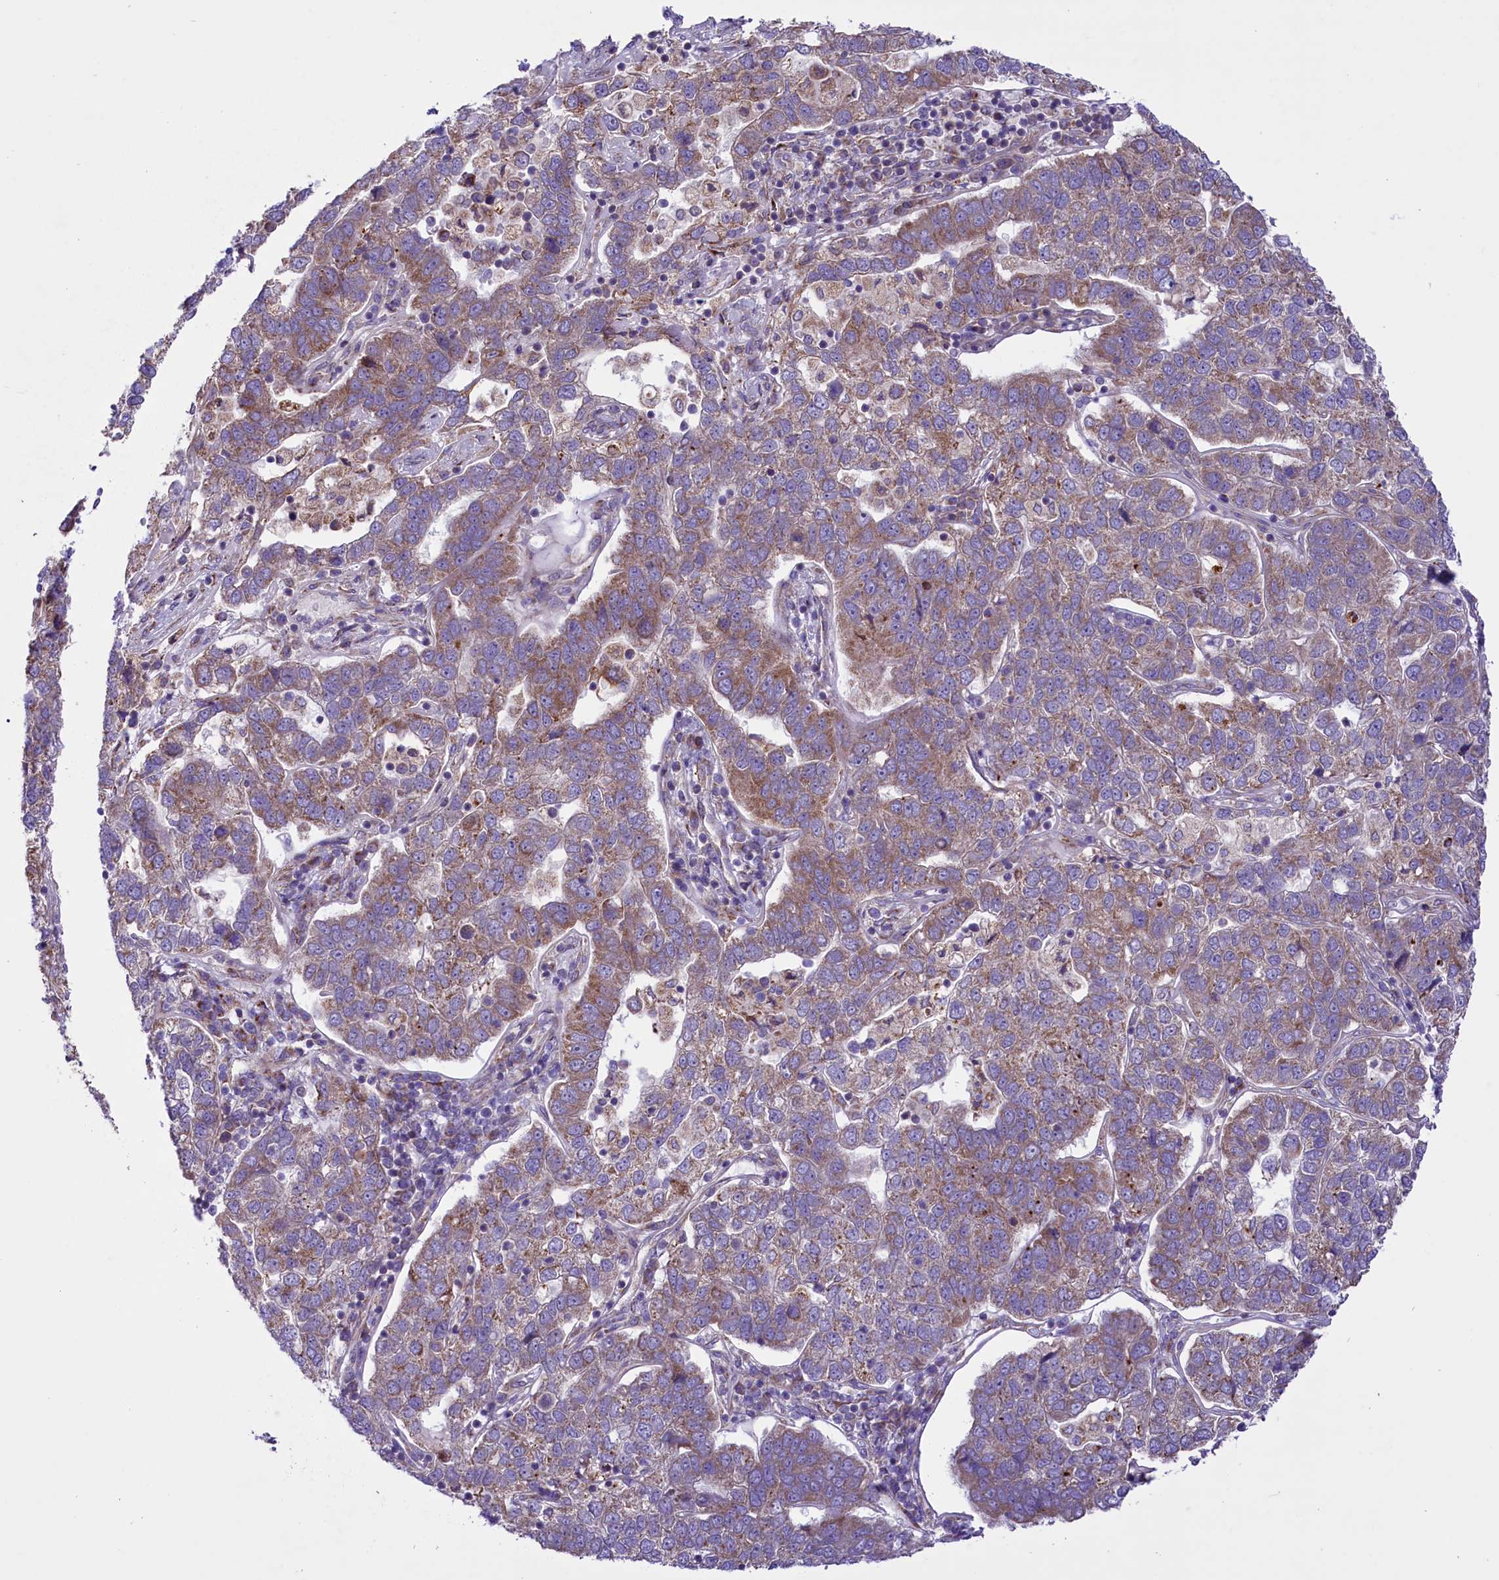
{"staining": {"intensity": "weak", "quantity": "25%-75%", "location": "cytoplasmic/membranous"}, "tissue": "pancreatic cancer", "cell_type": "Tumor cells", "image_type": "cancer", "snomed": [{"axis": "morphology", "description": "Adenocarcinoma, NOS"}, {"axis": "topography", "description": "Pancreas"}], "caption": "The image exhibits a brown stain indicating the presence of a protein in the cytoplasmic/membranous of tumor cells in pancreatic adenocarcinoma.", "gene": "PTPRU", "patient": {"sex": "female", "age": 61}}